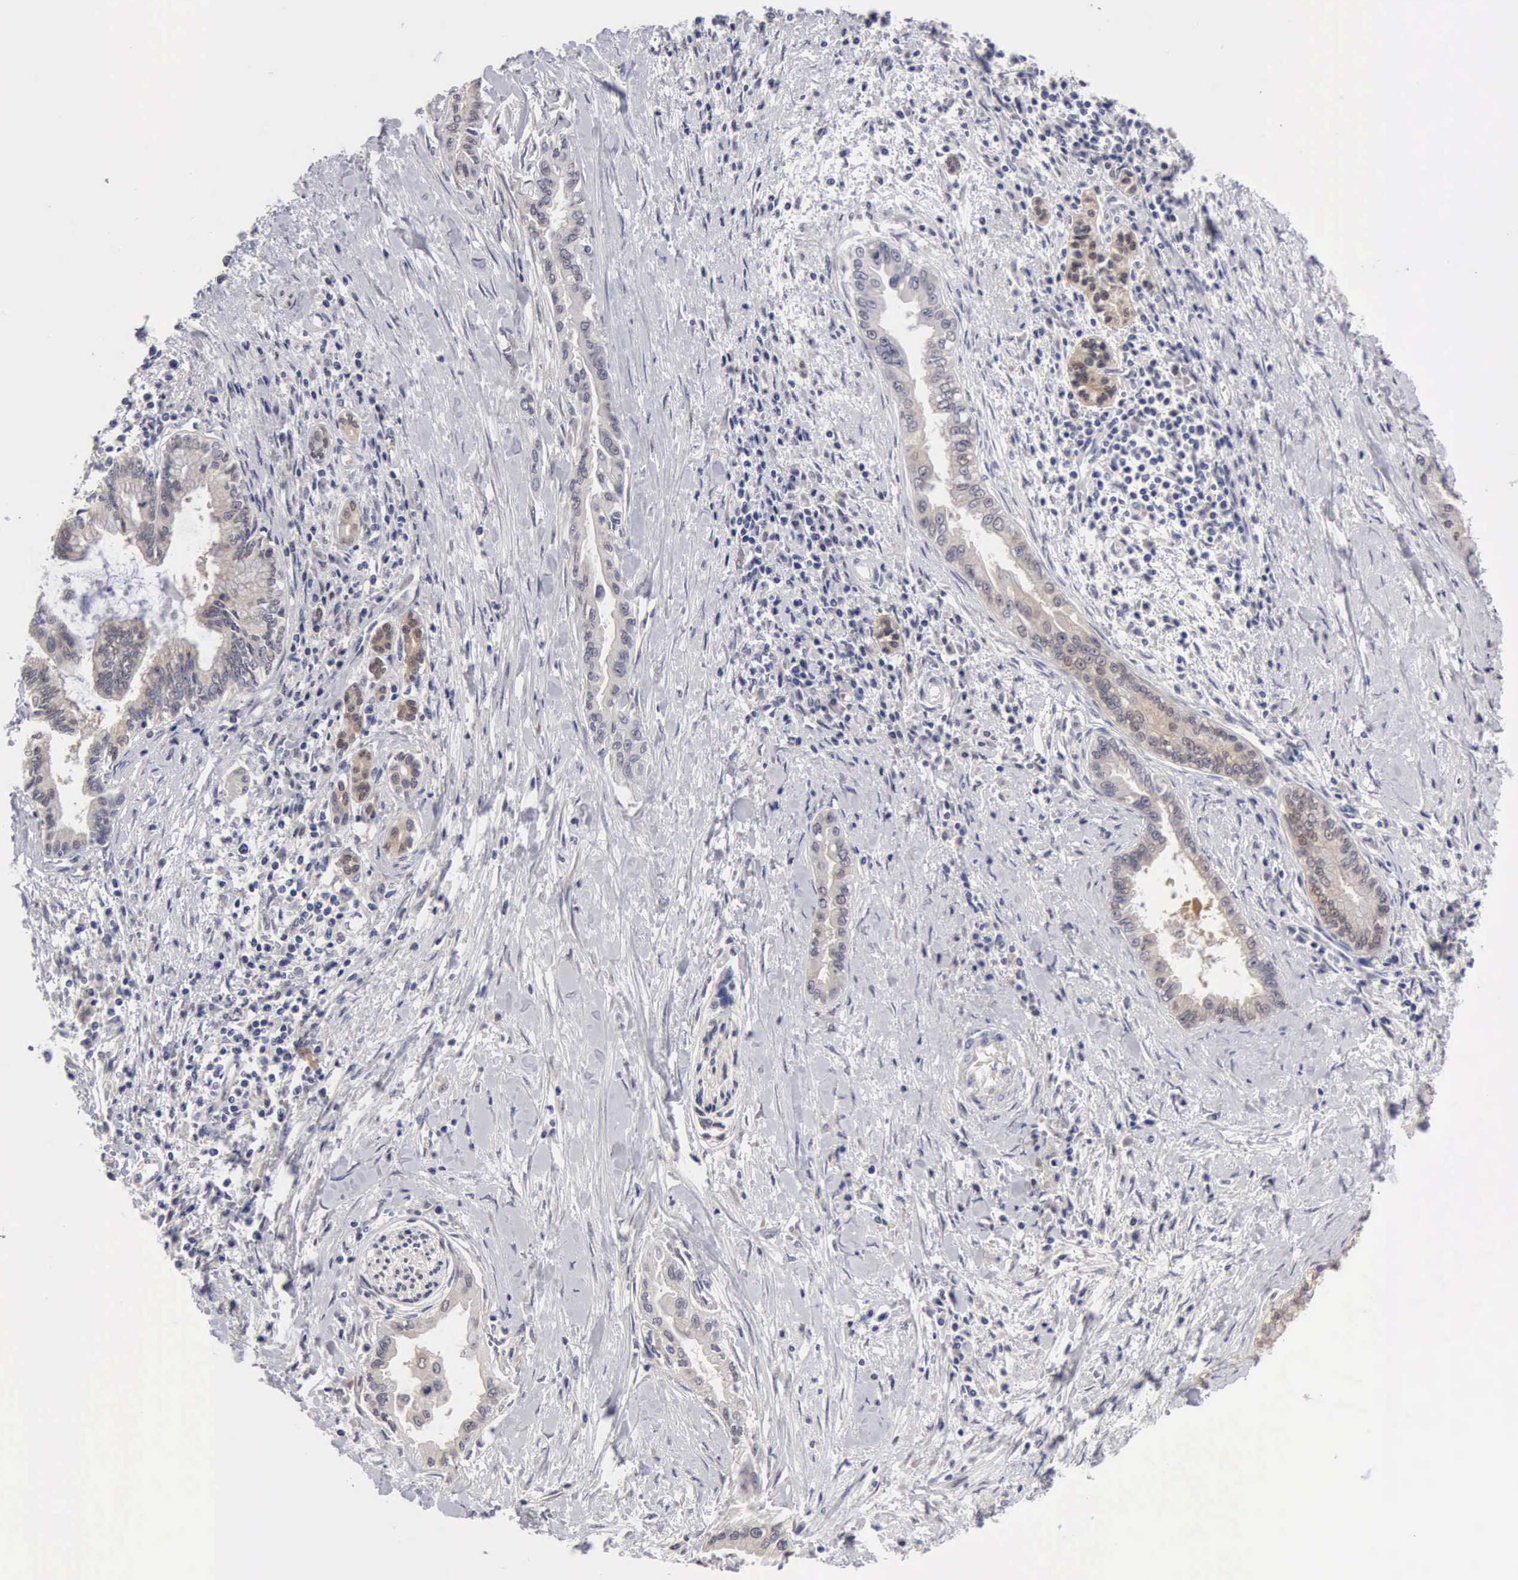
{"staining": {"intensity": "weak", "quantity": "25%-75%", "location": "cytoplasmic/membranous"}, "tissue": "pancreatic cancer", "cell_type": "Tumor cells", "image_type": "cancer", "snomed": [{"axis": "morphology", "description": "Adenocarcinoma, NOS"}, {"axis": "topography", "description": "Pancreas"}], "caption": "The histopathology image displays a brown stain indicating the presence of a protein in the cytoplasmic/membranous of tumor cells in pancreatic cancer.", "gene": "PTGR2", "patient": {"sex": "female", "age": 64}}